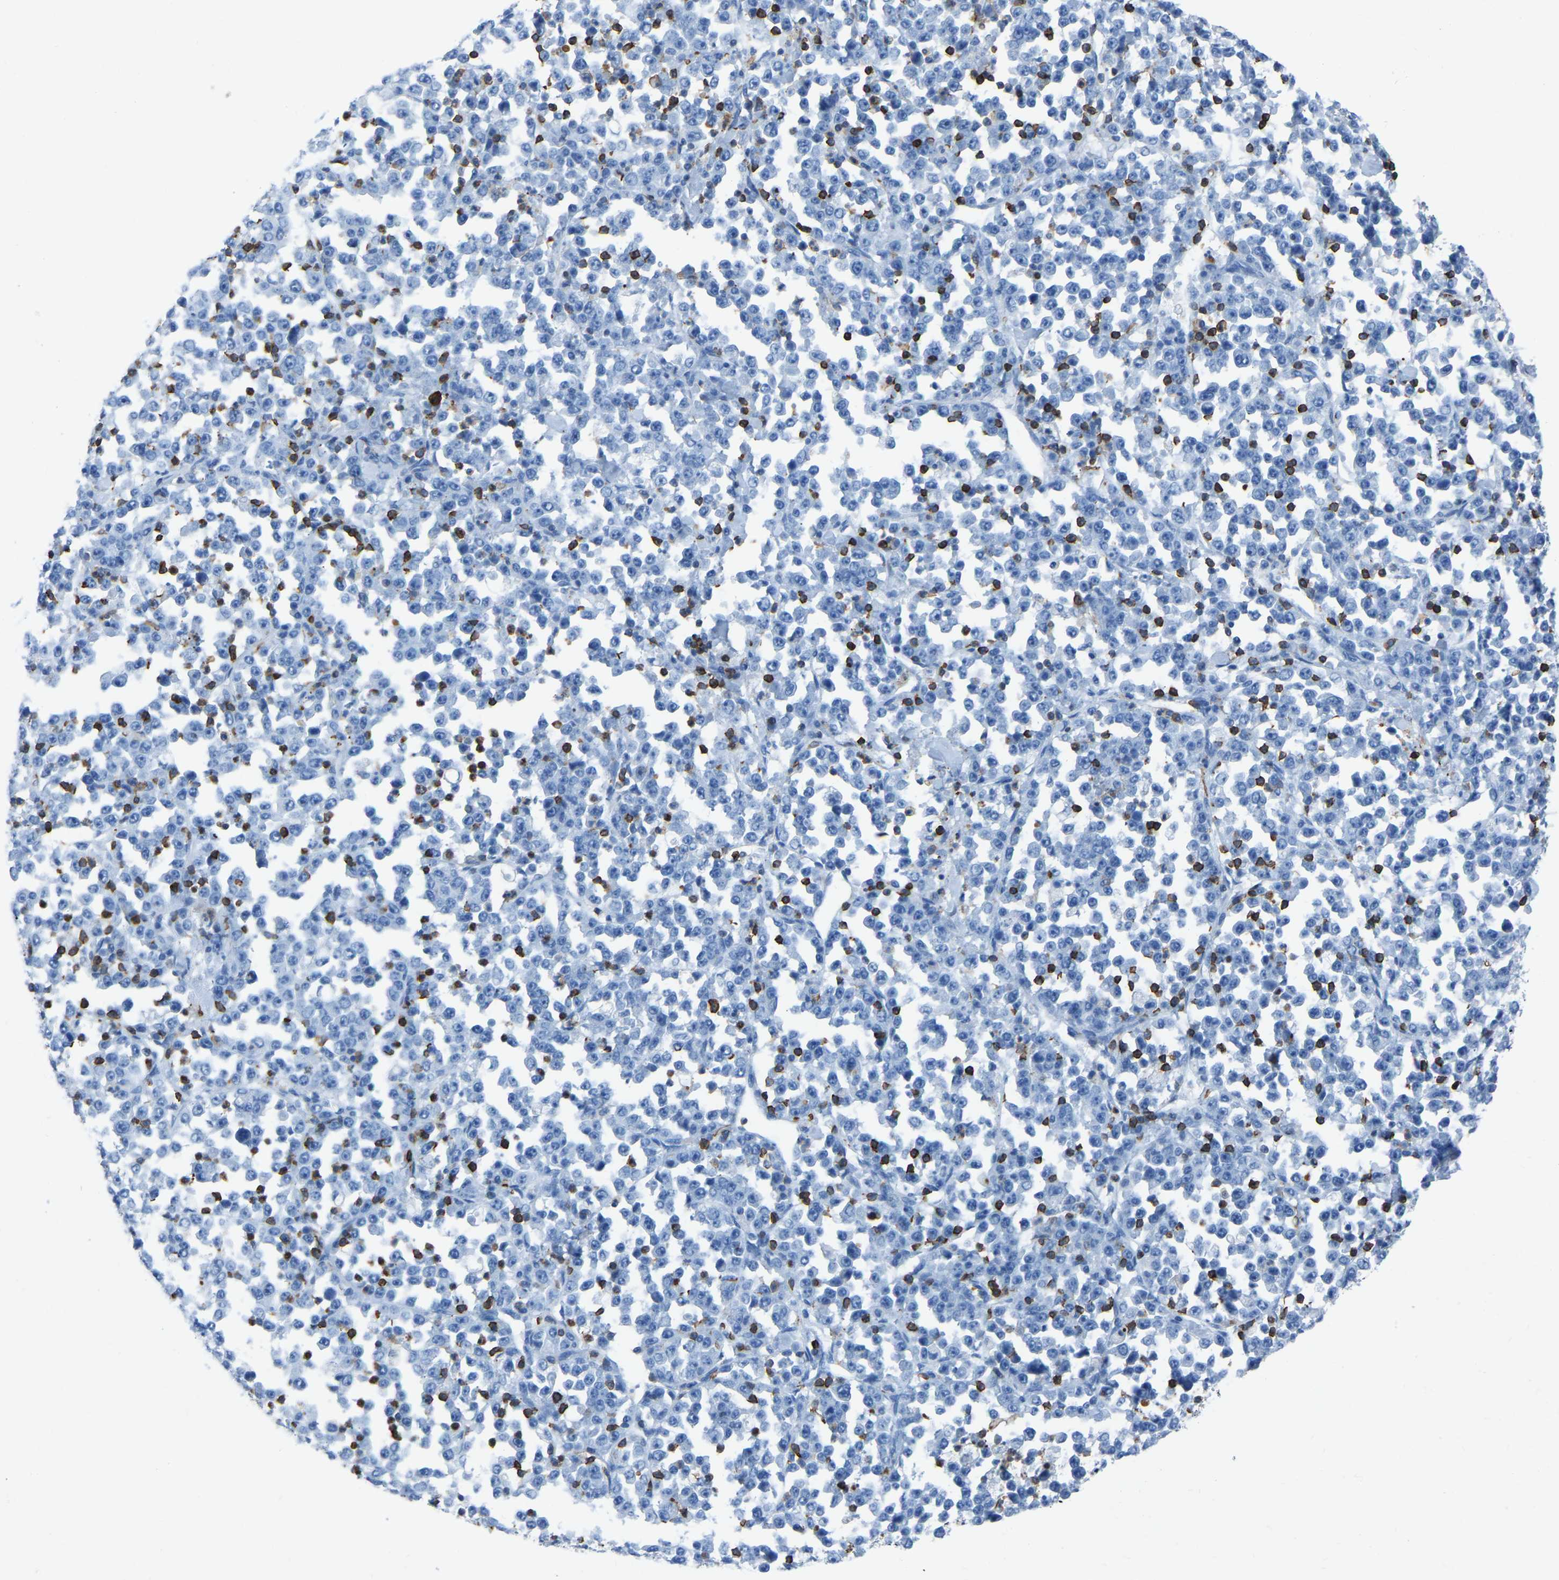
{"staining": {"intensity": "negative", "quantity": "none", "location": "none"}, "tissue": "stomach cancer", "cell_type": "Tumor cells", "image_type": "cancer", "snomed": [{"axis": "morphology", "description": "Normal tissue, NOS"}, {"axis": "morphology", "description": "Adenocarcinoma, NOS"}, {"axis": "topography", "description": "Stomach, upper"}, {"axis": "topography", "description": "Stomach"}], "caption": "IHC micrograph of neoplastic tissue: stomach cancer stained with DAB (3,3'-diaminobenzidine) exhibits no significant protein staining in tumor cells.", "gene": "LSP1", "patient": {"sex": "male", "age": 59}}